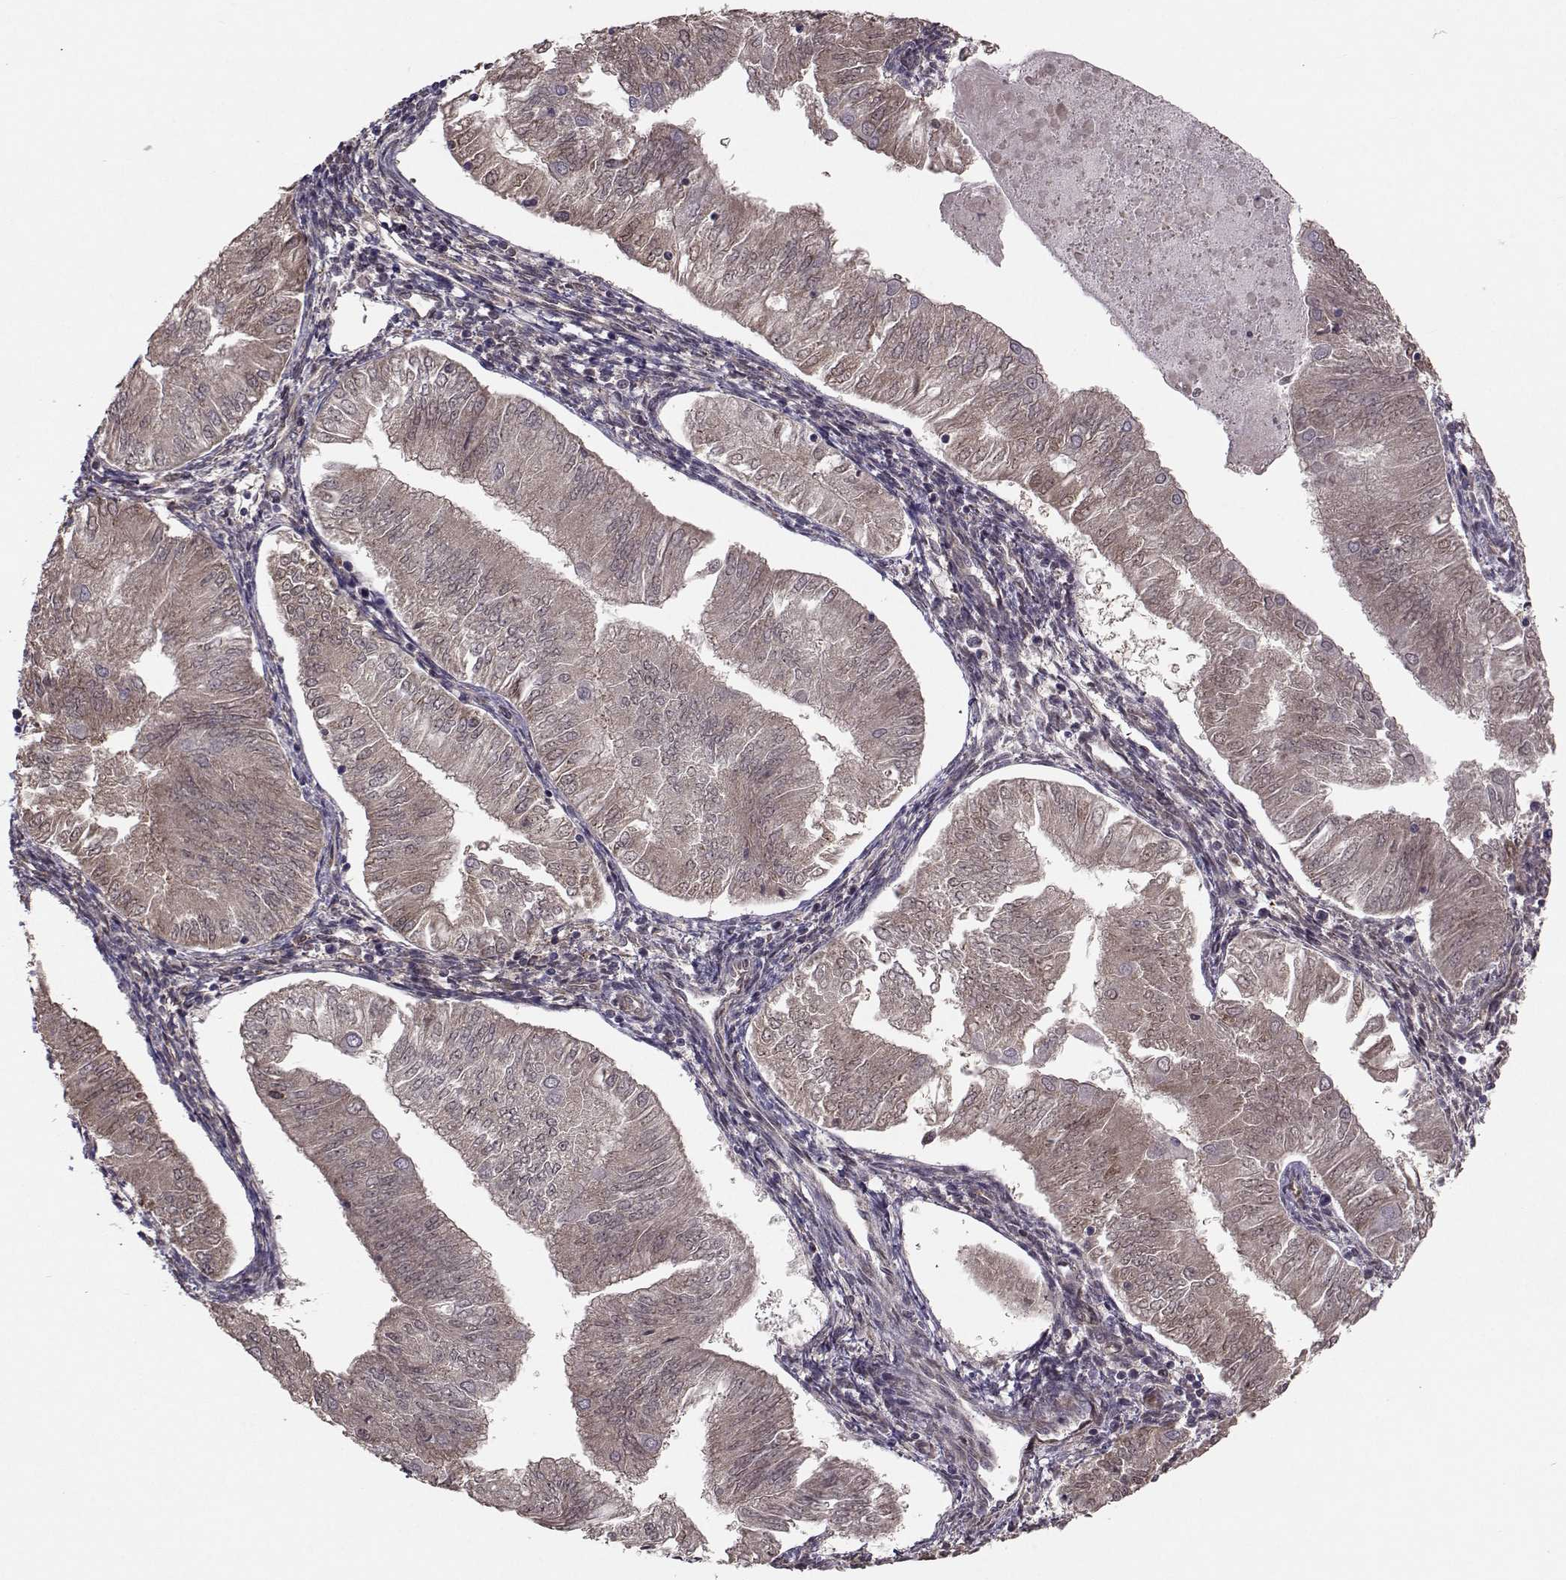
{"staining": {"intensity": "negative", "quantity": "none", "location": "none"}, "tissue": "endometrial cancer", "cell_type": "Tumor cells", "image_type": "cancer", "snomed": [{"axis": "morphology", "description": "Adenocarcinoma, NOS"}, {"axis": "topography", "description": "Endometrium"}], "caption": "Endometrial cancer (adenocarcinoma) was stained to show a protein in brown. There is no significant positivity in tumor cells. (Immunohistochemistry, brightfield microscopy, high magnification).", "gene": "TRIP10", "patient": {"sex": "female", "age": 53}}